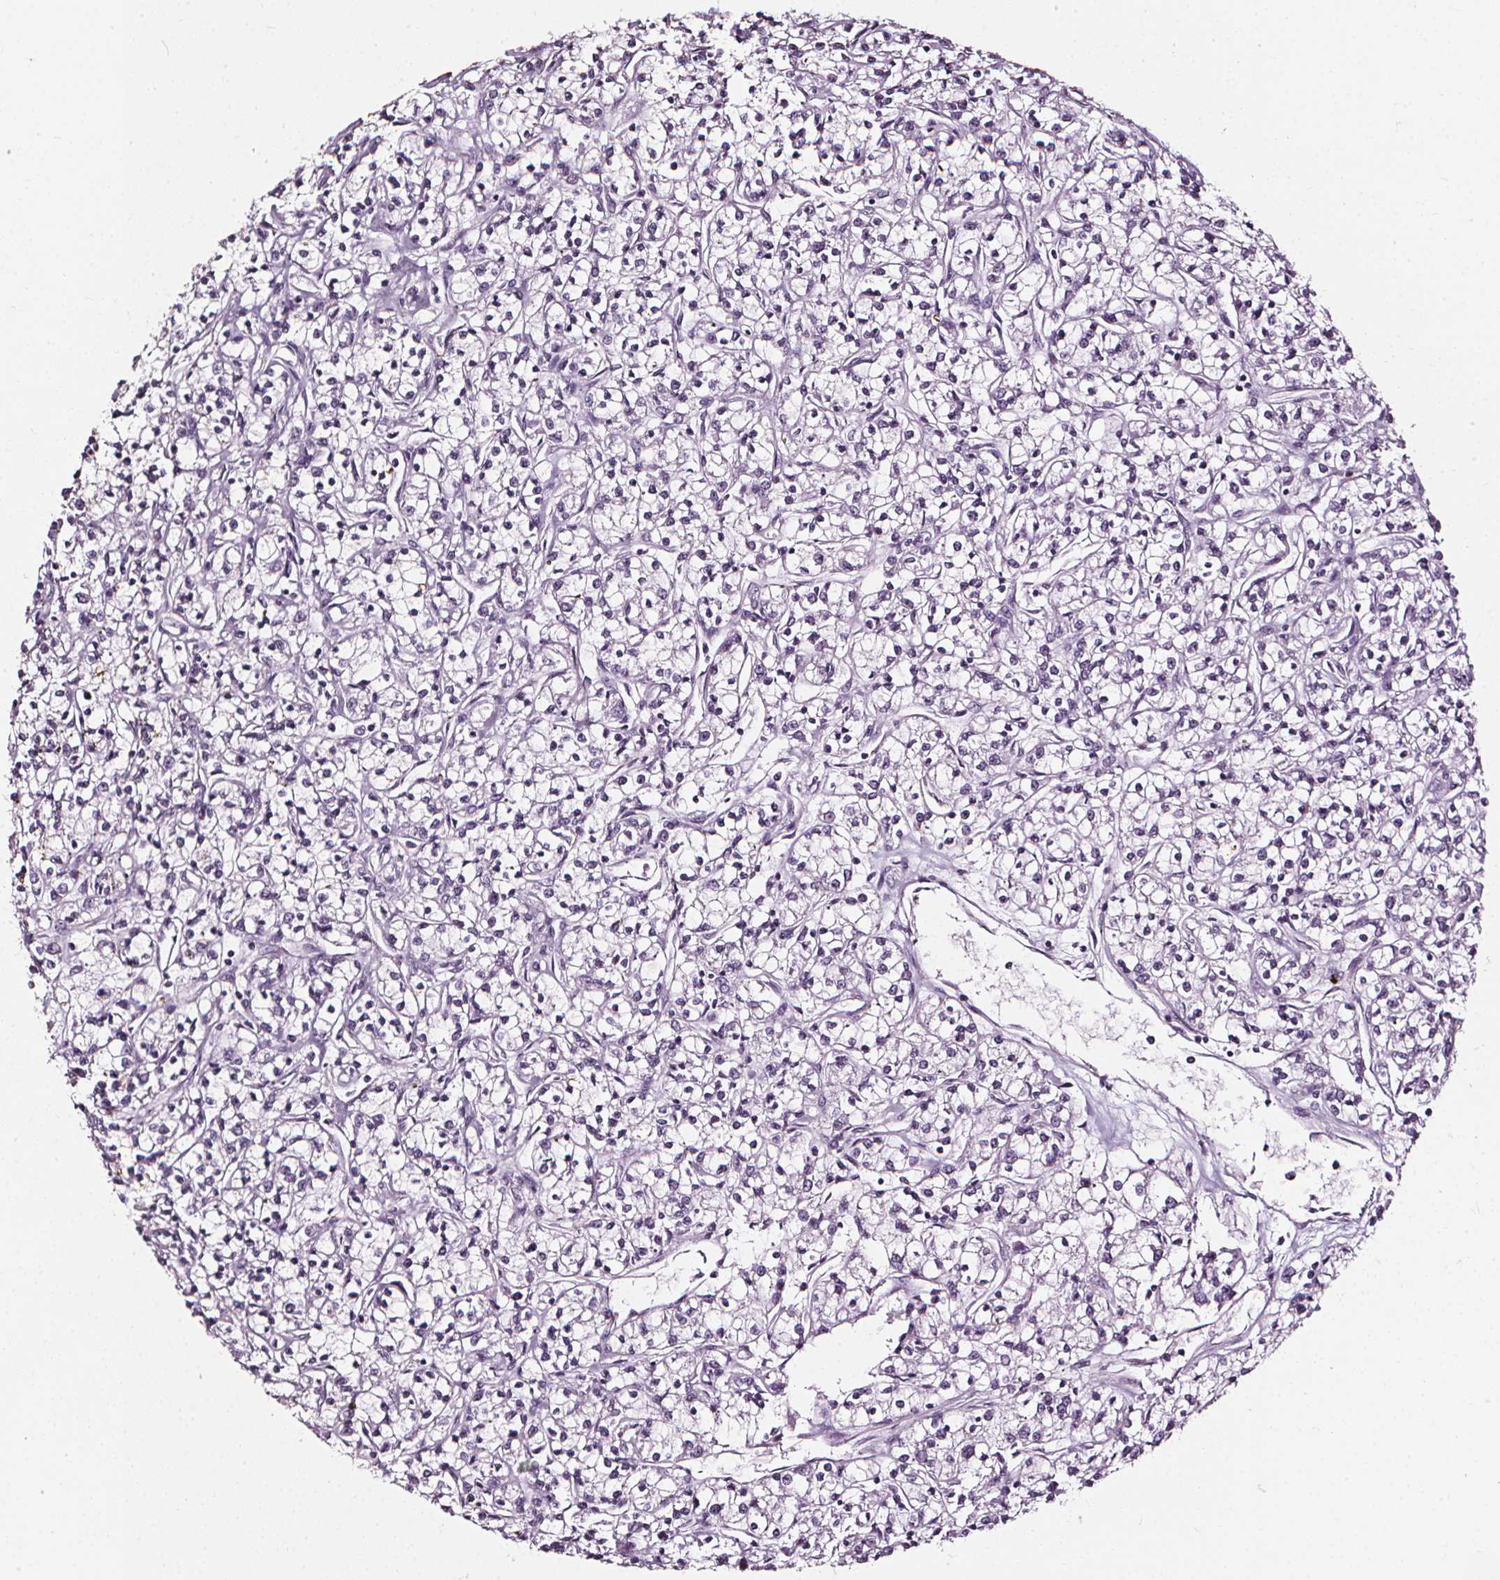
{"staining": {"intensity": "negative", "quantity": "none", "location": "none"}, "tissue": "renal cancer", "cell_type": "Tumor cells", "image_type": "cancer", "snomed": [{"axis": "morphology", "description": "Adenocarcinoma, NOS"}, {"axis": "topography", "description": "Kidney"}], "caption": "Protein analysis of adenocarcinoma (renal) reveals no significant staining in tumor cells.", "gene": "DEFA5", "patient": {"sex": "female", "age": 59}}